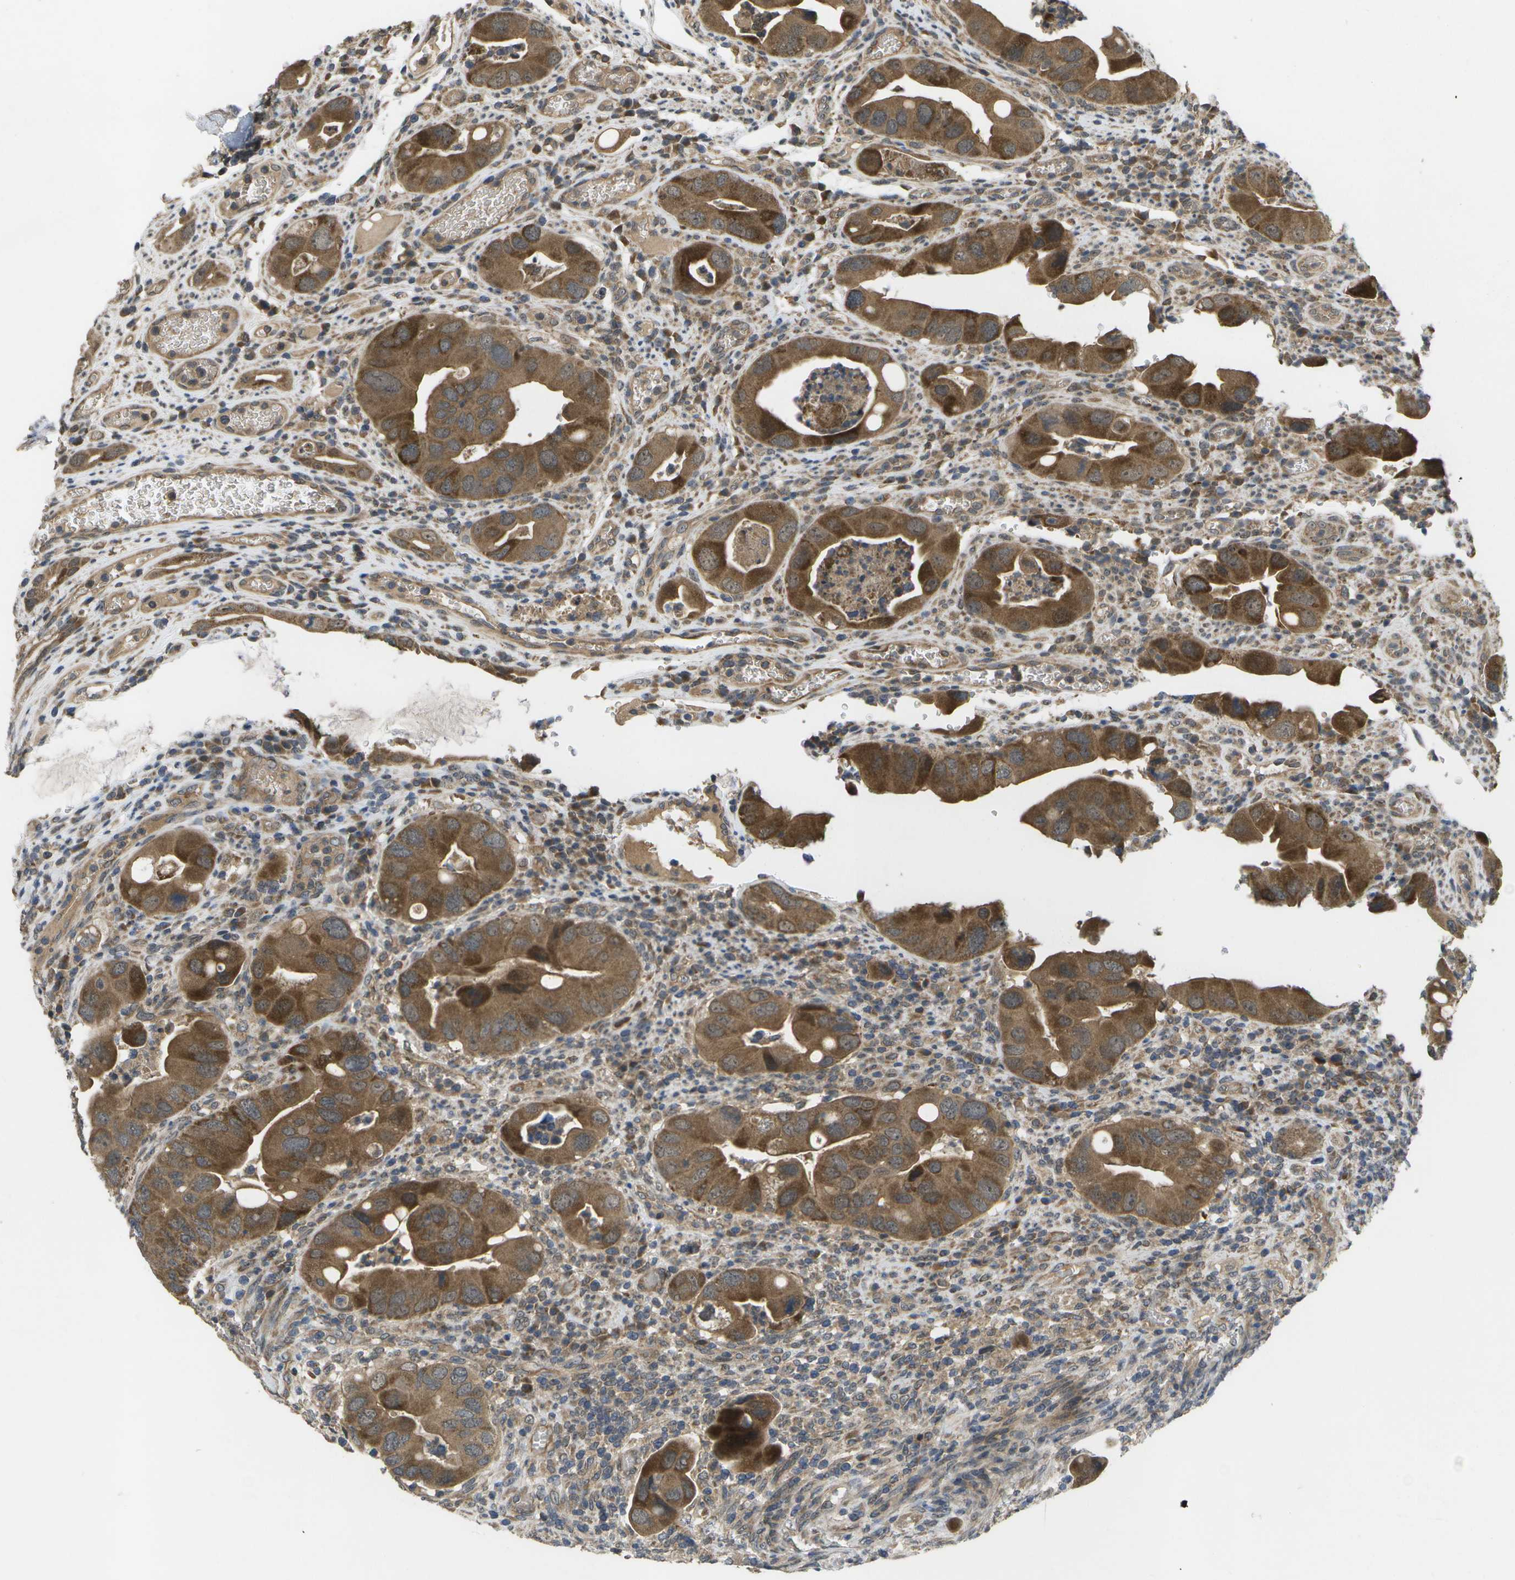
{"staining": {"intensity": "moderate", "quantity": ">75%", "location": "cytoplasmic/membranous"}, "tissue": "colorectal cancer", "cell_type": "Tumor cells", "image_type": "cancer", "snomed": [{"axis": "morphology", "description": "Adenocarcinoma, NOS"}, {"axis": "topography", "description": "Rectum"}], "caption": "Brown immunohistochemical staining in human adenocarcinoma (colorectal) displays moderate cytoplasmic/membranous expression in about >75% of tumor cells.", "gene": "ALAS1", "patient": {"sex": "female", "age": 57}}